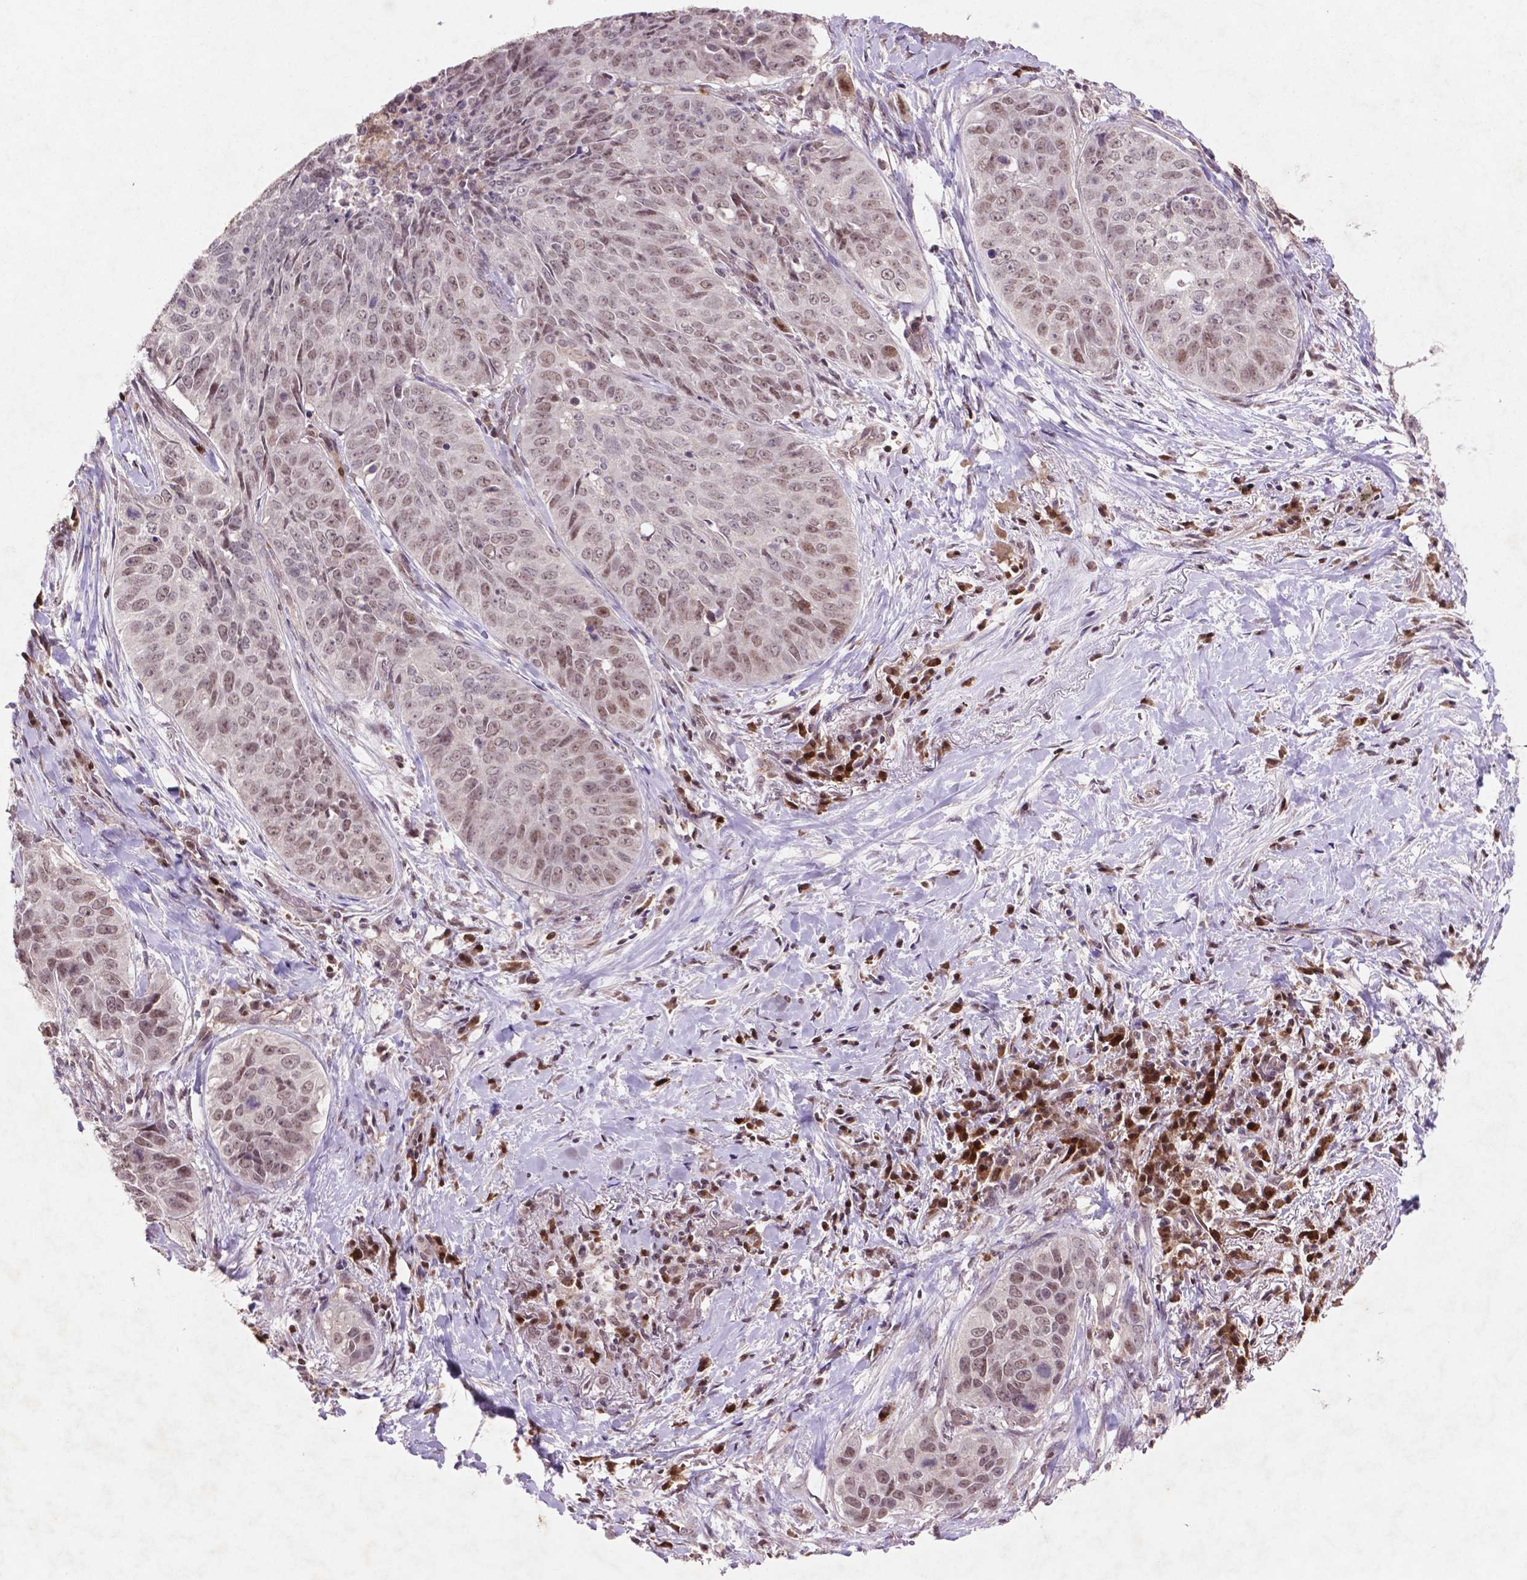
{"staining": {"intensity": "weak", "quantity": "25%-75%", "location": "nuclear"}, "tissue": "lung cancer", "cell_type": "Tumor cells", "image_type": "cancer", "snomed": [{"axis": "morphology", "description": "Normal tissue, NOS"}, {"axis": "morphology", "description": "Squamous cell carcinoma, NOS"}, {"axis": "topography", "description": "Bronchus"}, {"axis": "topography", "description": "Lung"}], "caption": "Immunohistochemistry (IHC) staining of lung cancer, which reveals low levels of weak nuclear positivity in about 25%-75% of tumor cells indicating weak nuclear protein staining. The staining was performed using DAB (brown) for protein detection and nuclei were counterstained in hematoxylin (blue).", "gene": "GLRX", "patient": {"sex": "male", "age": 64}}